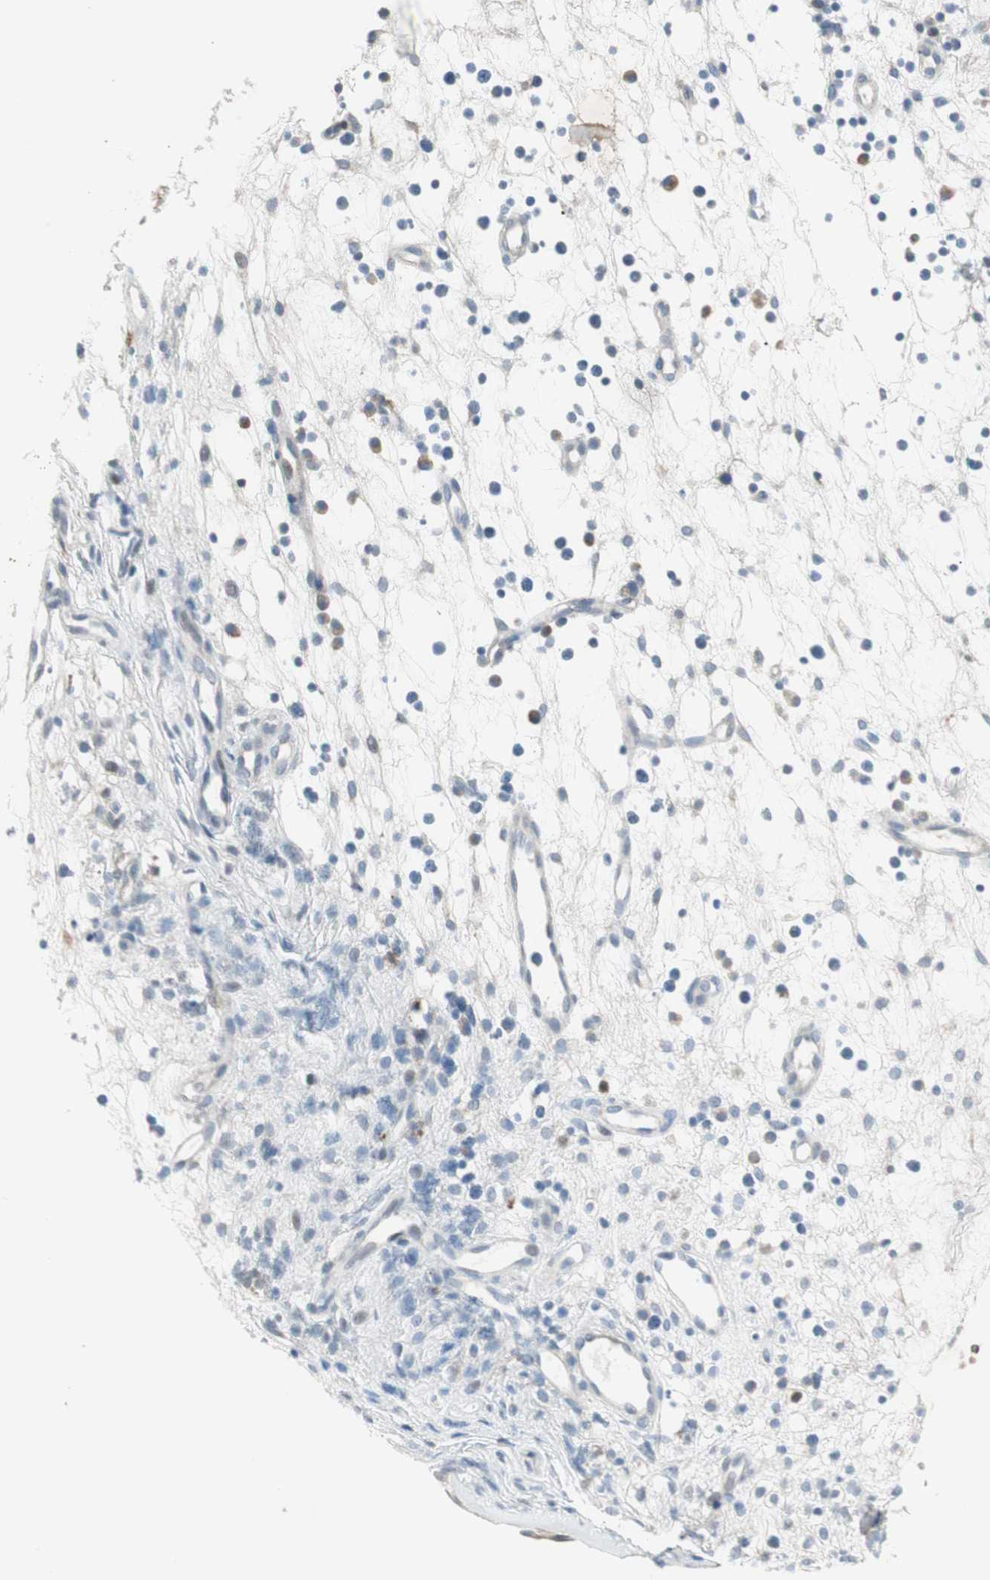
{"staining": {"intensity": "strong", "quantity": ">75%", "location": "cytoplasmic/membranous"}, "tissue": "nasopharynx", "cell_type": "Respiratory epithelial cells", "image_type": "normal", "snomed": [{"axis": "morphology", "description": "Normal tissue, NOS"}, {"axis": "topography", "description": "Nasopharynx"}], "caption": "This micrograph exhibits unremarkable nasopharynx stained with immunohistochemistry to label a protein in brown. The cytoplasmic/membranous of respiratory epithelial cells show strong positivity for the protein. Nuclei are counter-stained blue.", "gene": "MAPRE3", "patient": {"sex": "female", "age": 51}}